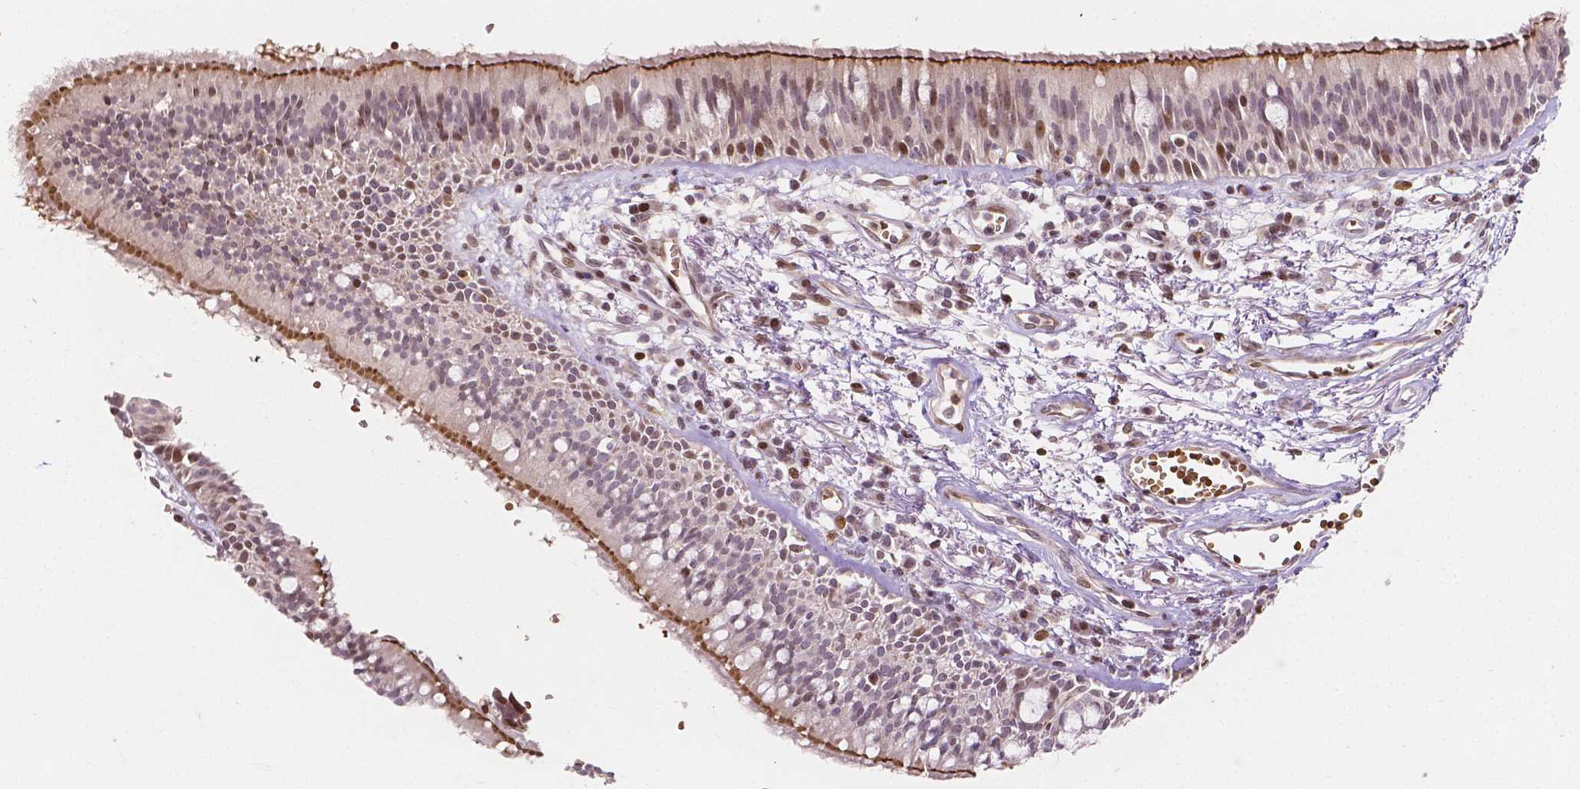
{"staining": {"intensity": "moderate", "quantity": "25%-75%", "location": "cytoplasmic/membranous,nuclear"}, "tissue": "bronchus", "cell_type": "Respiratory epithelial cells", "image_type": "normal", "snomed": [{"axis": "morphology", "description": "Normal tissue, NOS"}, {"axis": "morphology", "description": "Squamous cell carcinoma, NOS"}, {"axis": "topography", "description": "Cartilage tissue"}, {"axis": "topography", "description": "Bronchus"}, {"axis": "topography", "description": "Lung"}], "caption": "An immunohistochemistry (IHC) histopathology image of unremarkable tissue is shown. Protein staining in brown highlights moderate cytoplasmic/membranous,nuclear positivity in bronchus within respiratory epithelial cells.", "gene": "PTPN18", "patient": {"sex": "male", "age": 66}}